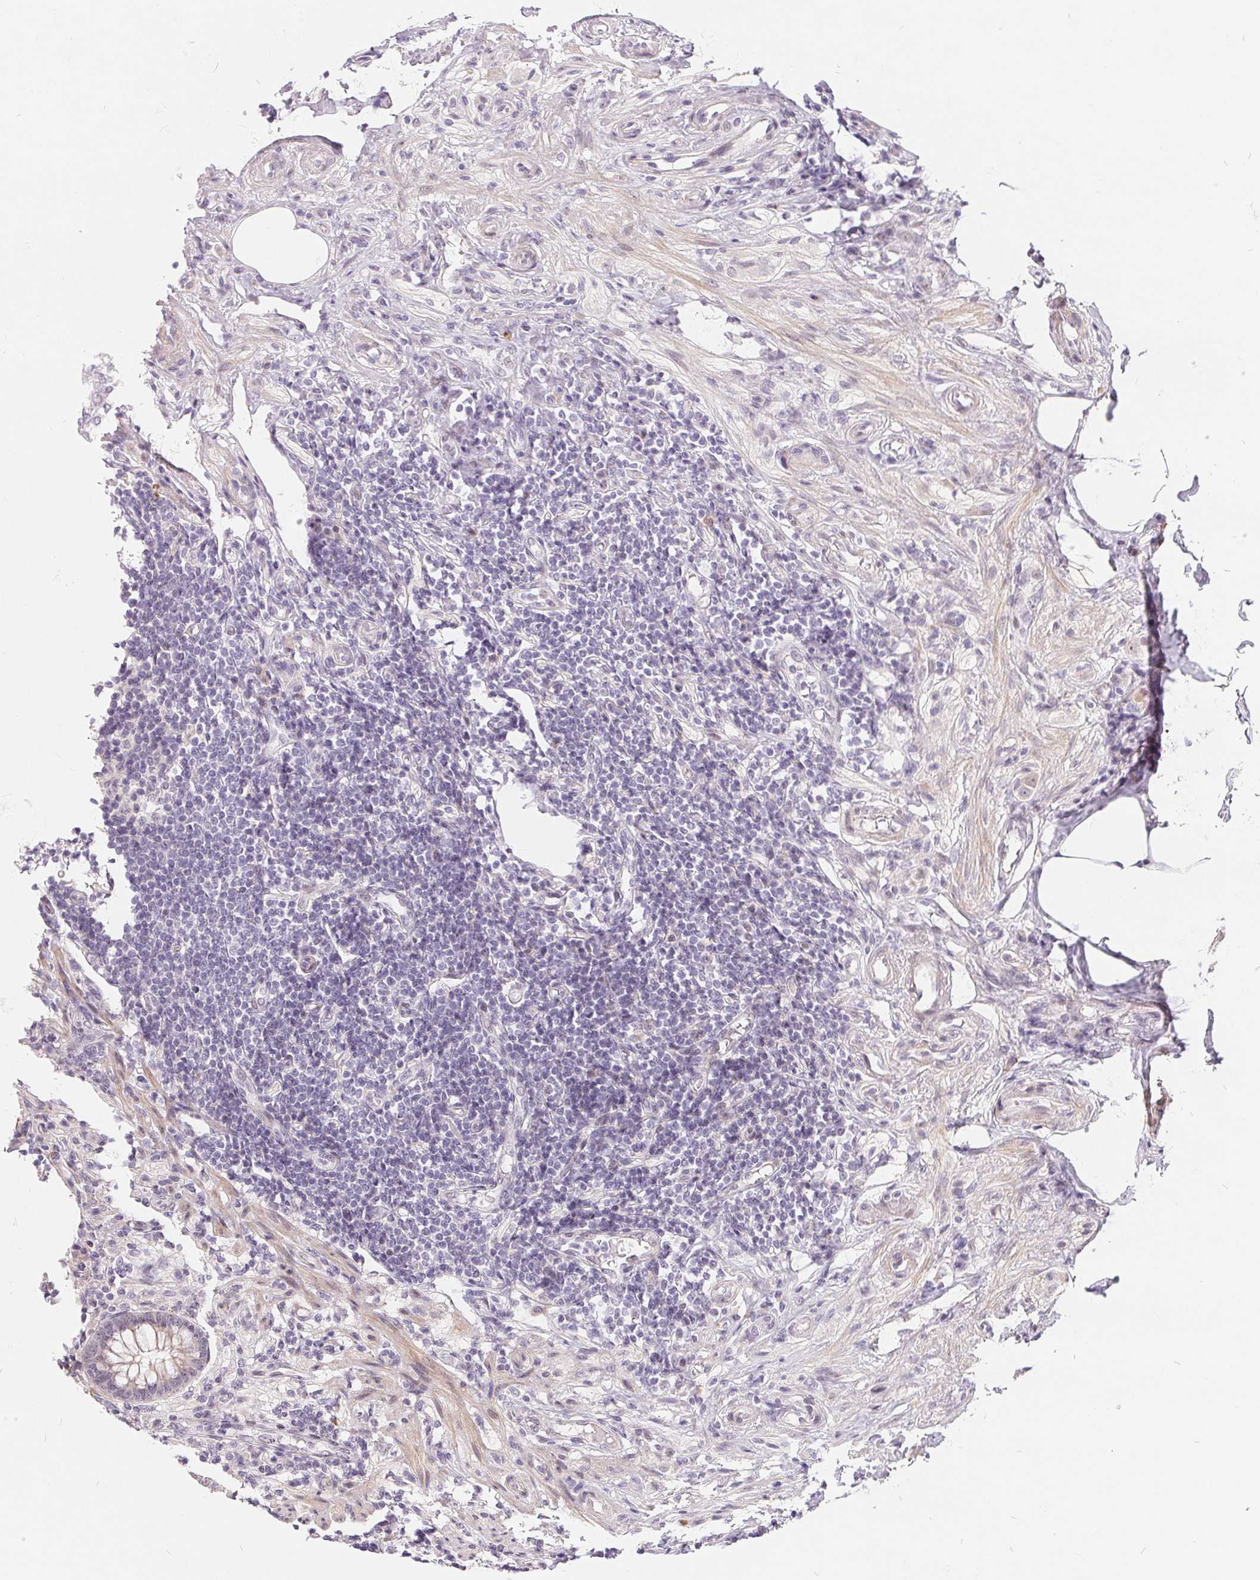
{"staining": {"intensity": "moderate", "quantity": "<25%", "location": "cytoplasmic/membranous"}, "tissue": "appendix", "cell_type": "Glandular cells", "image_type": "normal", "snomed": [{"axis": "morphology", "description": "Normal tissue, NOS"}, {"axis": "topography", "description": "Appendix"}], "caption": "Unremarkable appendix was stained to show a protein in brown. There is low levels of moderate cytoplasmic/membranous staining in about <25% of glandular cells.", "gene": "NRG2", "patient": {"sex": "female", "age": 57}}